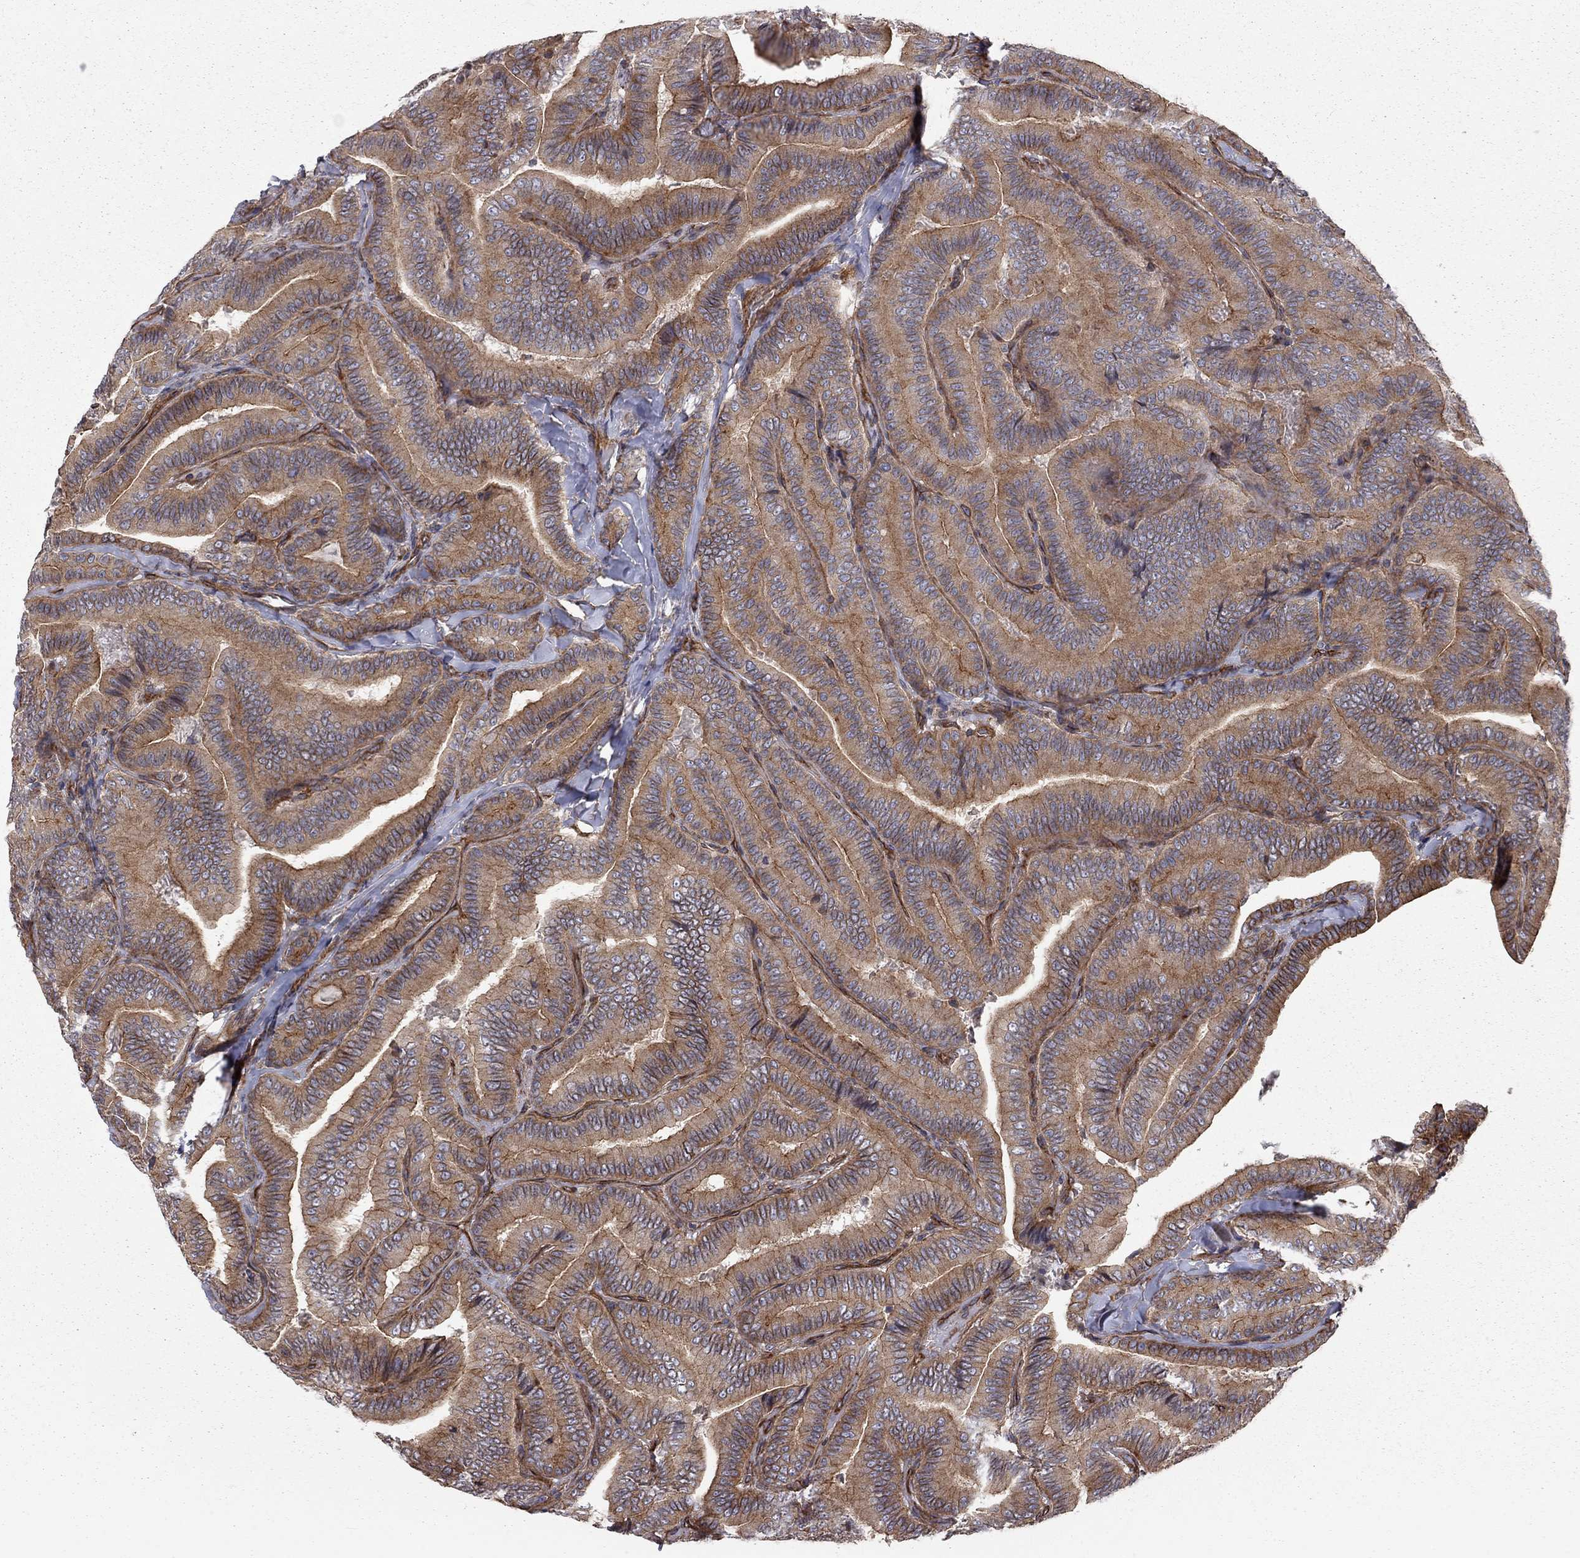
{"staining": {"intensity": "moderate", "quantity": ">75%", "location": "cytoplasmic/membranous"}, "tissue": "thyroid cancer", "cell_type": "Tumor cells", "image_type": "cancer", "snomed": [{"axis": "morphology", "description": "Papillary adenocarcinoma, NOS"}, {"axis": "topography", "description": "Thyroid gland"}], "caption": "A high-resolution photomicrograph shows immunohistochemistry staining of papillary adenocarcinoma (thyroid), which exhibits moderate cytoplasmic/membranous positivity in about >75% of tumor cells.", "gene": "RASEF", "patient": {"sex": "male", "age": 61}}